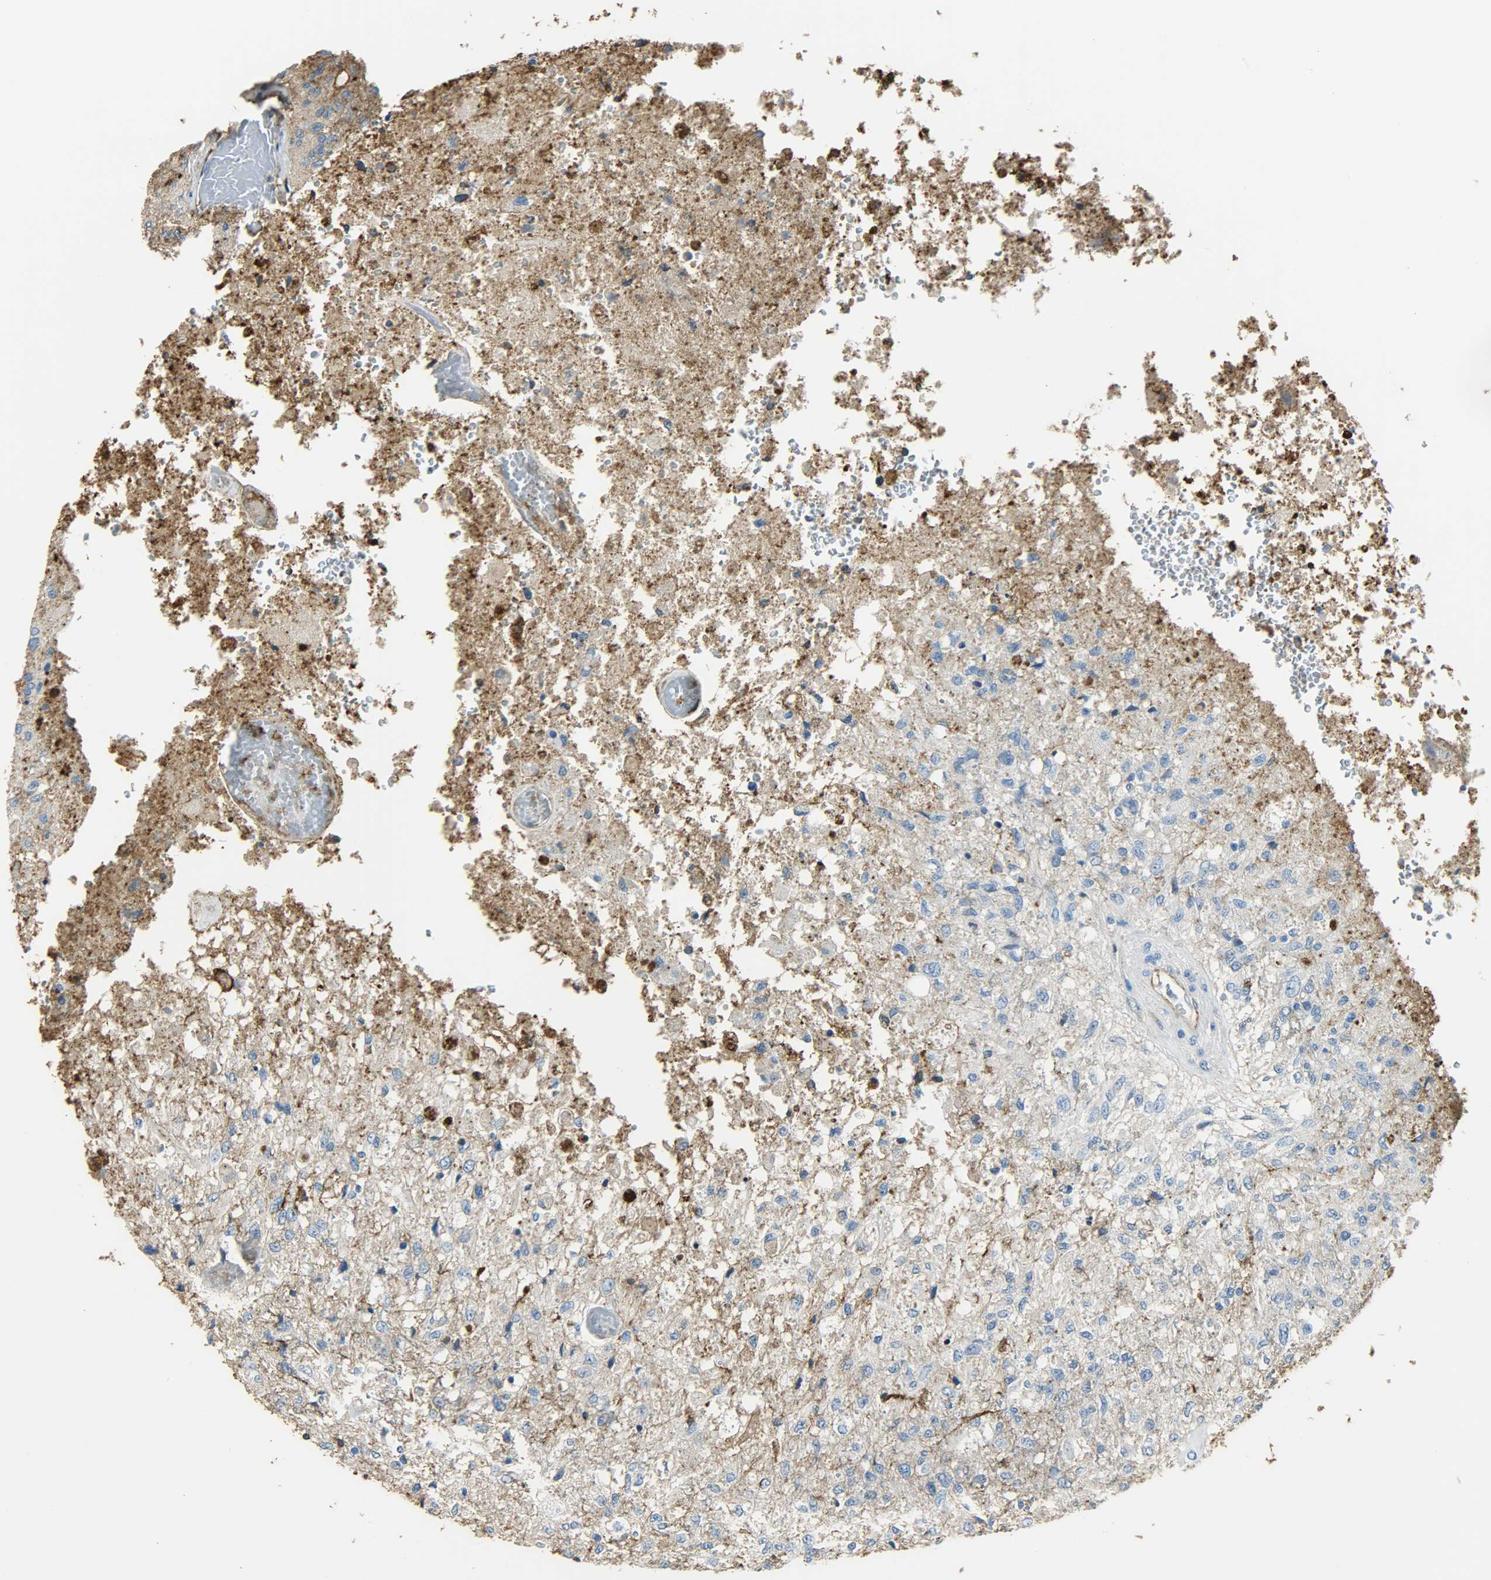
{"staining": {"intensity": "negative", "quantity": "none", "location": "none"}, "tissue": "glioma", "cell_type": "Tumor cells", "image_type": "cancer", "snomed": [{"axis": "morphology", "description": "Normal tissue, NOS"}, {"axis": "morphology", "description": "Glioma, malignant, High grade"}, {"axis": "topography", "description": "Cerebral cortex"}], "caption": "A histopathology image of human glioma is negative for staining in tumor cells.", "gene": "ANXA6", "patient": {"sex": "male", "age": 77}}